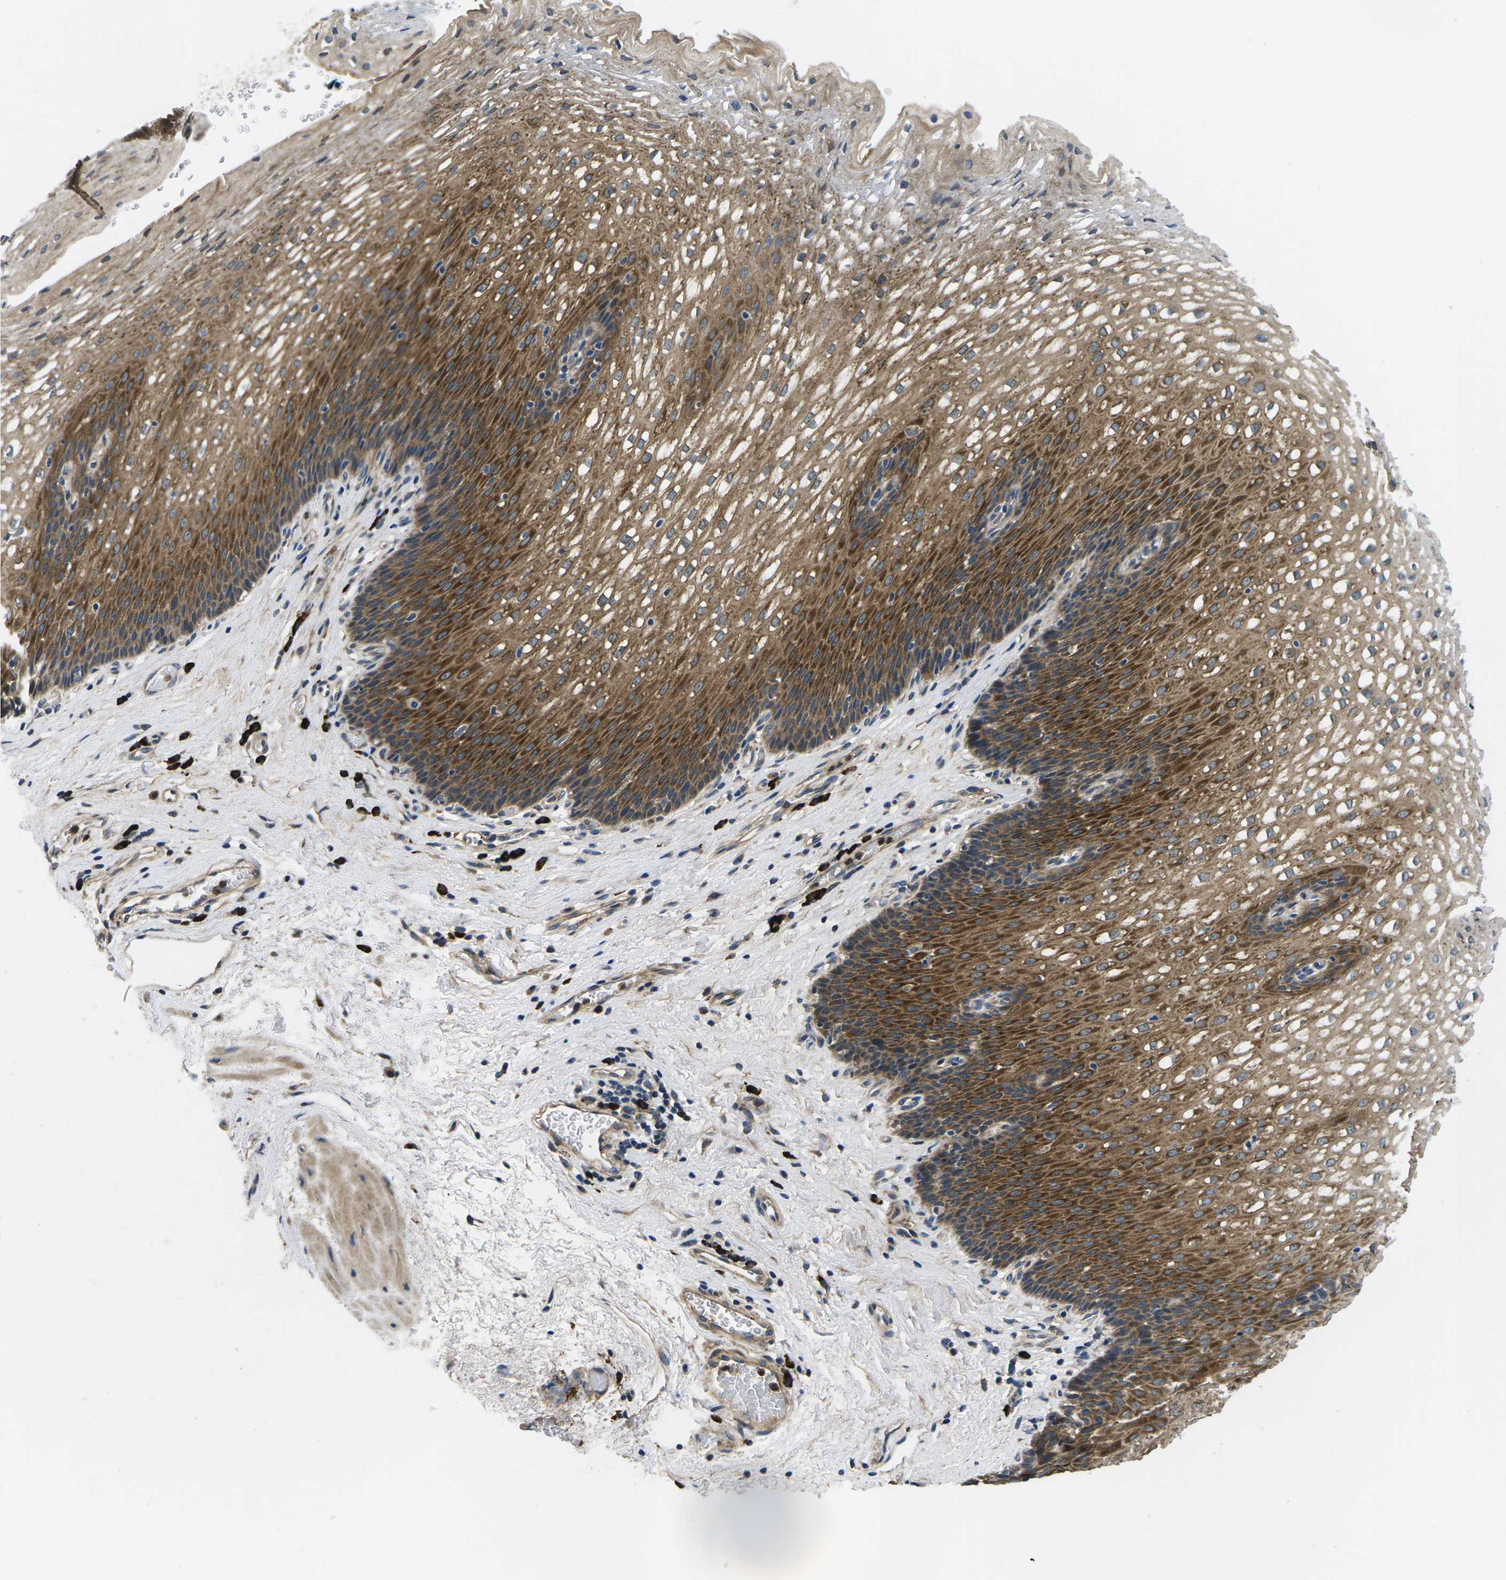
{"staining": {"intensity": "moderate", "quantity": ">75%", "location": "cytoplasmic/membranous"}, "tissue": "esophagus", "cell_type": "Squamous epithelial cells", "image_type": "normal", "snomed": [{"axis": "morphology", "description": "Normal tissue, NOS"}, {"axis": "topography", "description": "Esophagus"}], "caption": "Immunohistochemical staining of benign human esophagus displays moderate cytoplasmic/membranous protein expression in about >75% of squamous epithelial cells.", "gene": "PLCE1", "patient": {"sex": "male", "age": 48}}